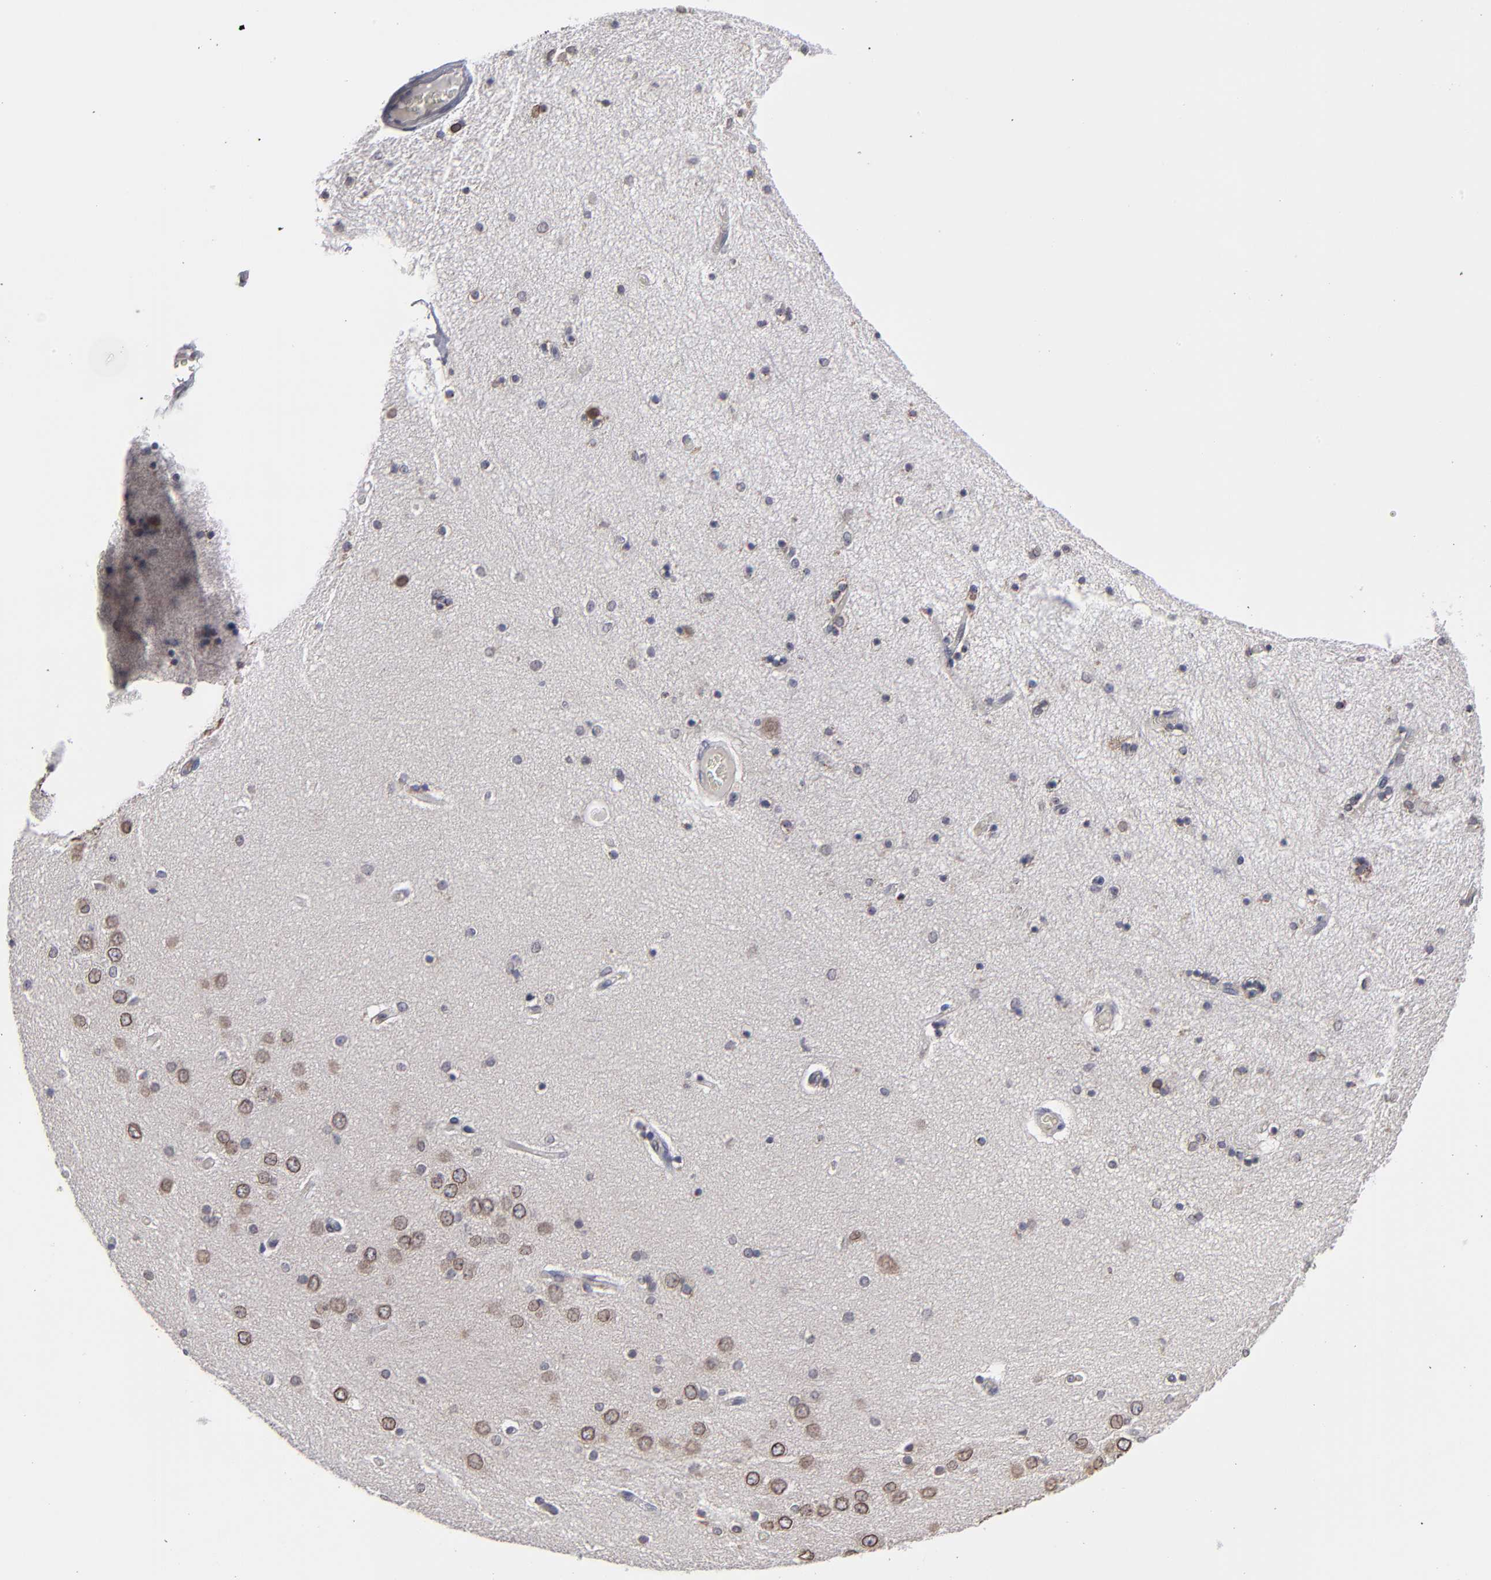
{"staining": {"intensity": "weak", "quantity": "25%-75%", "location": "cytoplasmic/membranous,nuclear"}, "tissue": "hippocampus", "cell_type": "Glial cells", "image_type": "normal", "snomed": [{"axis": "morphology", "description": "Normal tissue, NOS"}, {"axis": "topography", "description": "Hippocampus"}], "caption": "Immunohistochemical staining of benign human hippocampus displays weak cytoplasmic/membranous,nuclear protein staining in about 25%-75% of glial cells.", "gene": "CEP97", "patient": {"sex": "female", "age": 54}}